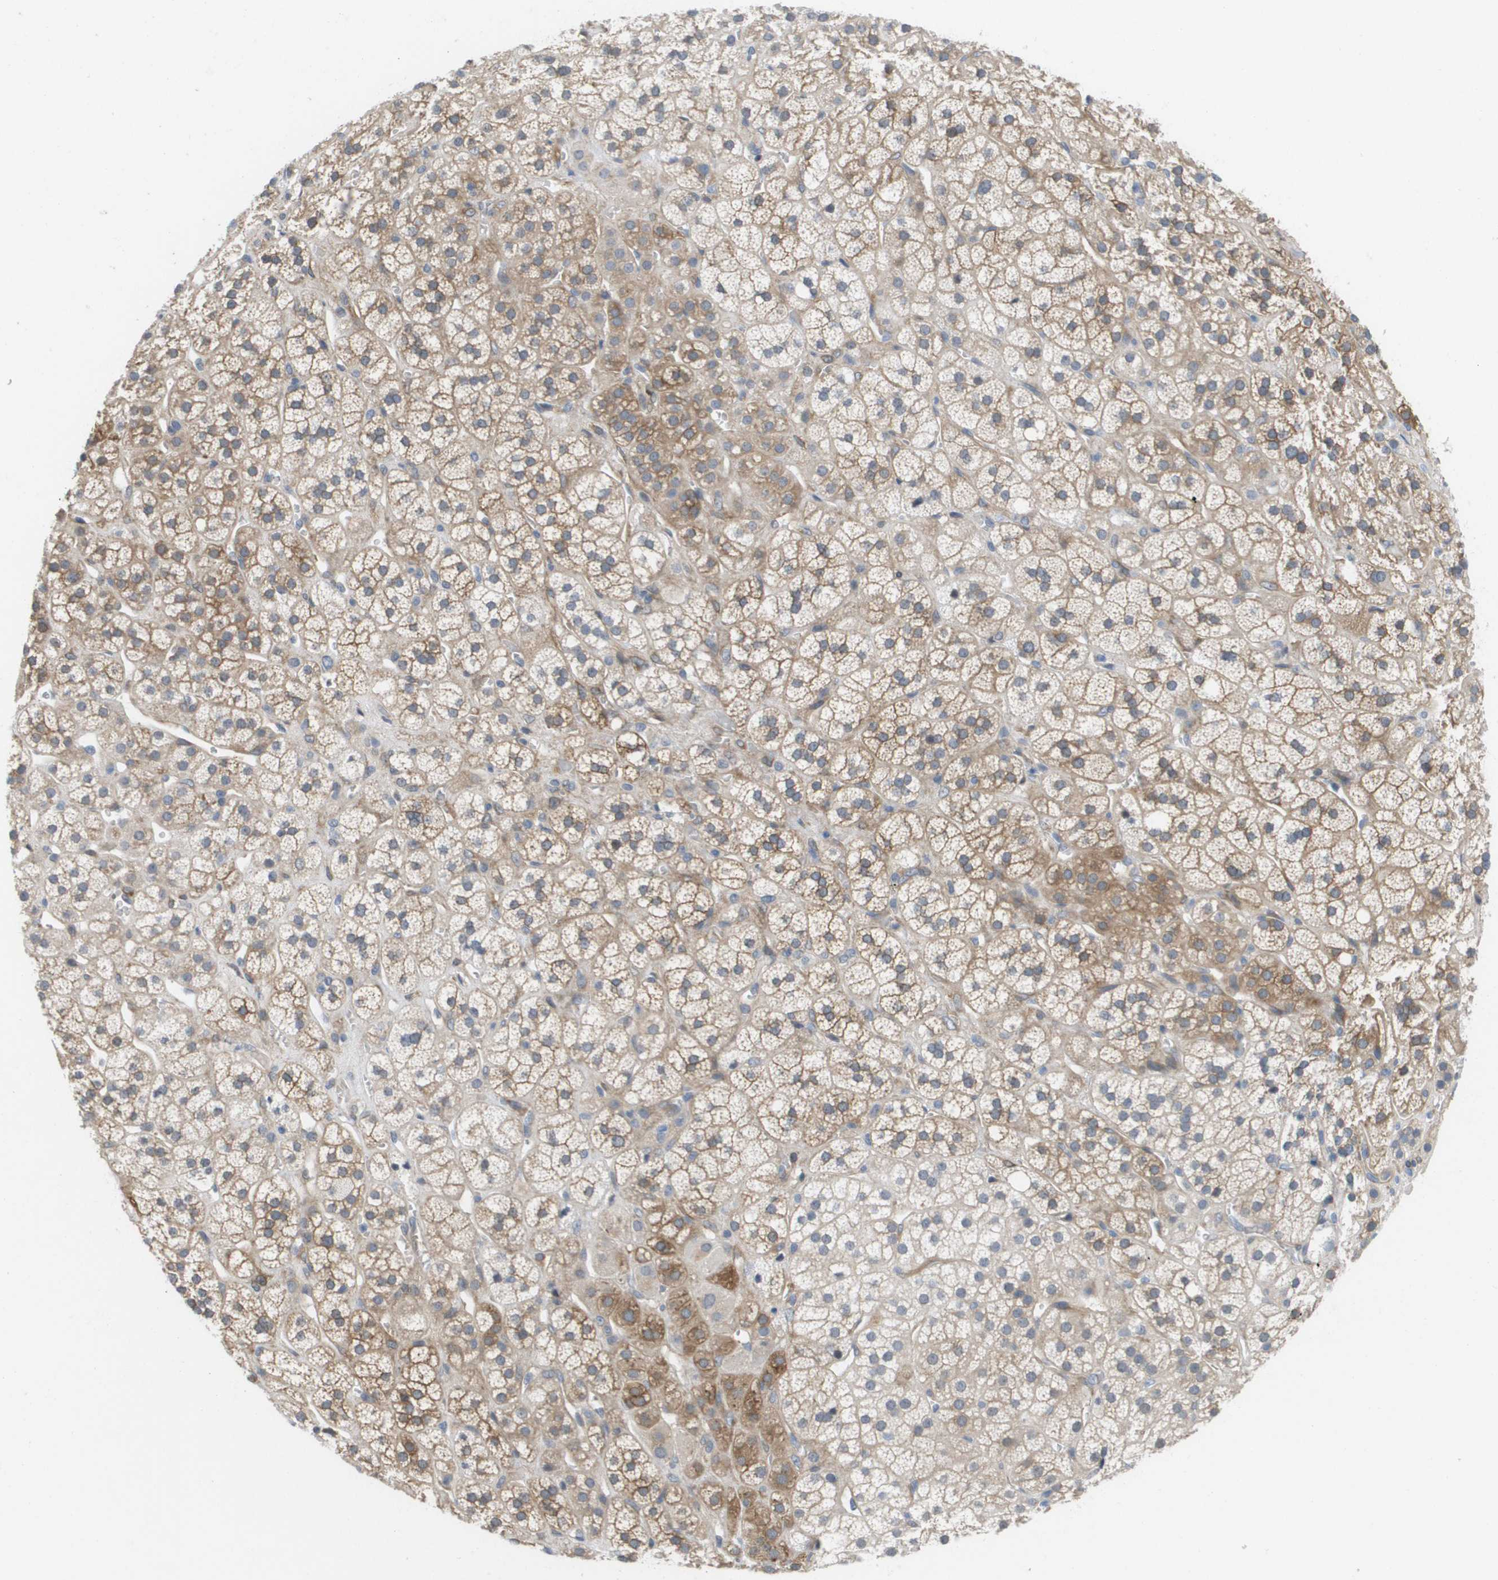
{"staining": {"intensity": "moderate", "quantity": ">75%", "location": "cytoplasmic/membranous"}, "tissue": "adrenal gland", "cell_type": "Glandular cells", "image_type": "normal", "snomed": [{"axis": "morphology", "description": "Normal tissue, NOS"}, {"axis": "topography", "description": "Adrenal gland"}], "caption": "Immunohistochemical staining of benign human adrenal gland displays >75% levels of moderate cytoplasmic/membranous protein expression in about >75% of glandular cells.", "gene": "MARCHF8", "patient": {"sex": "male", "age": 56}}